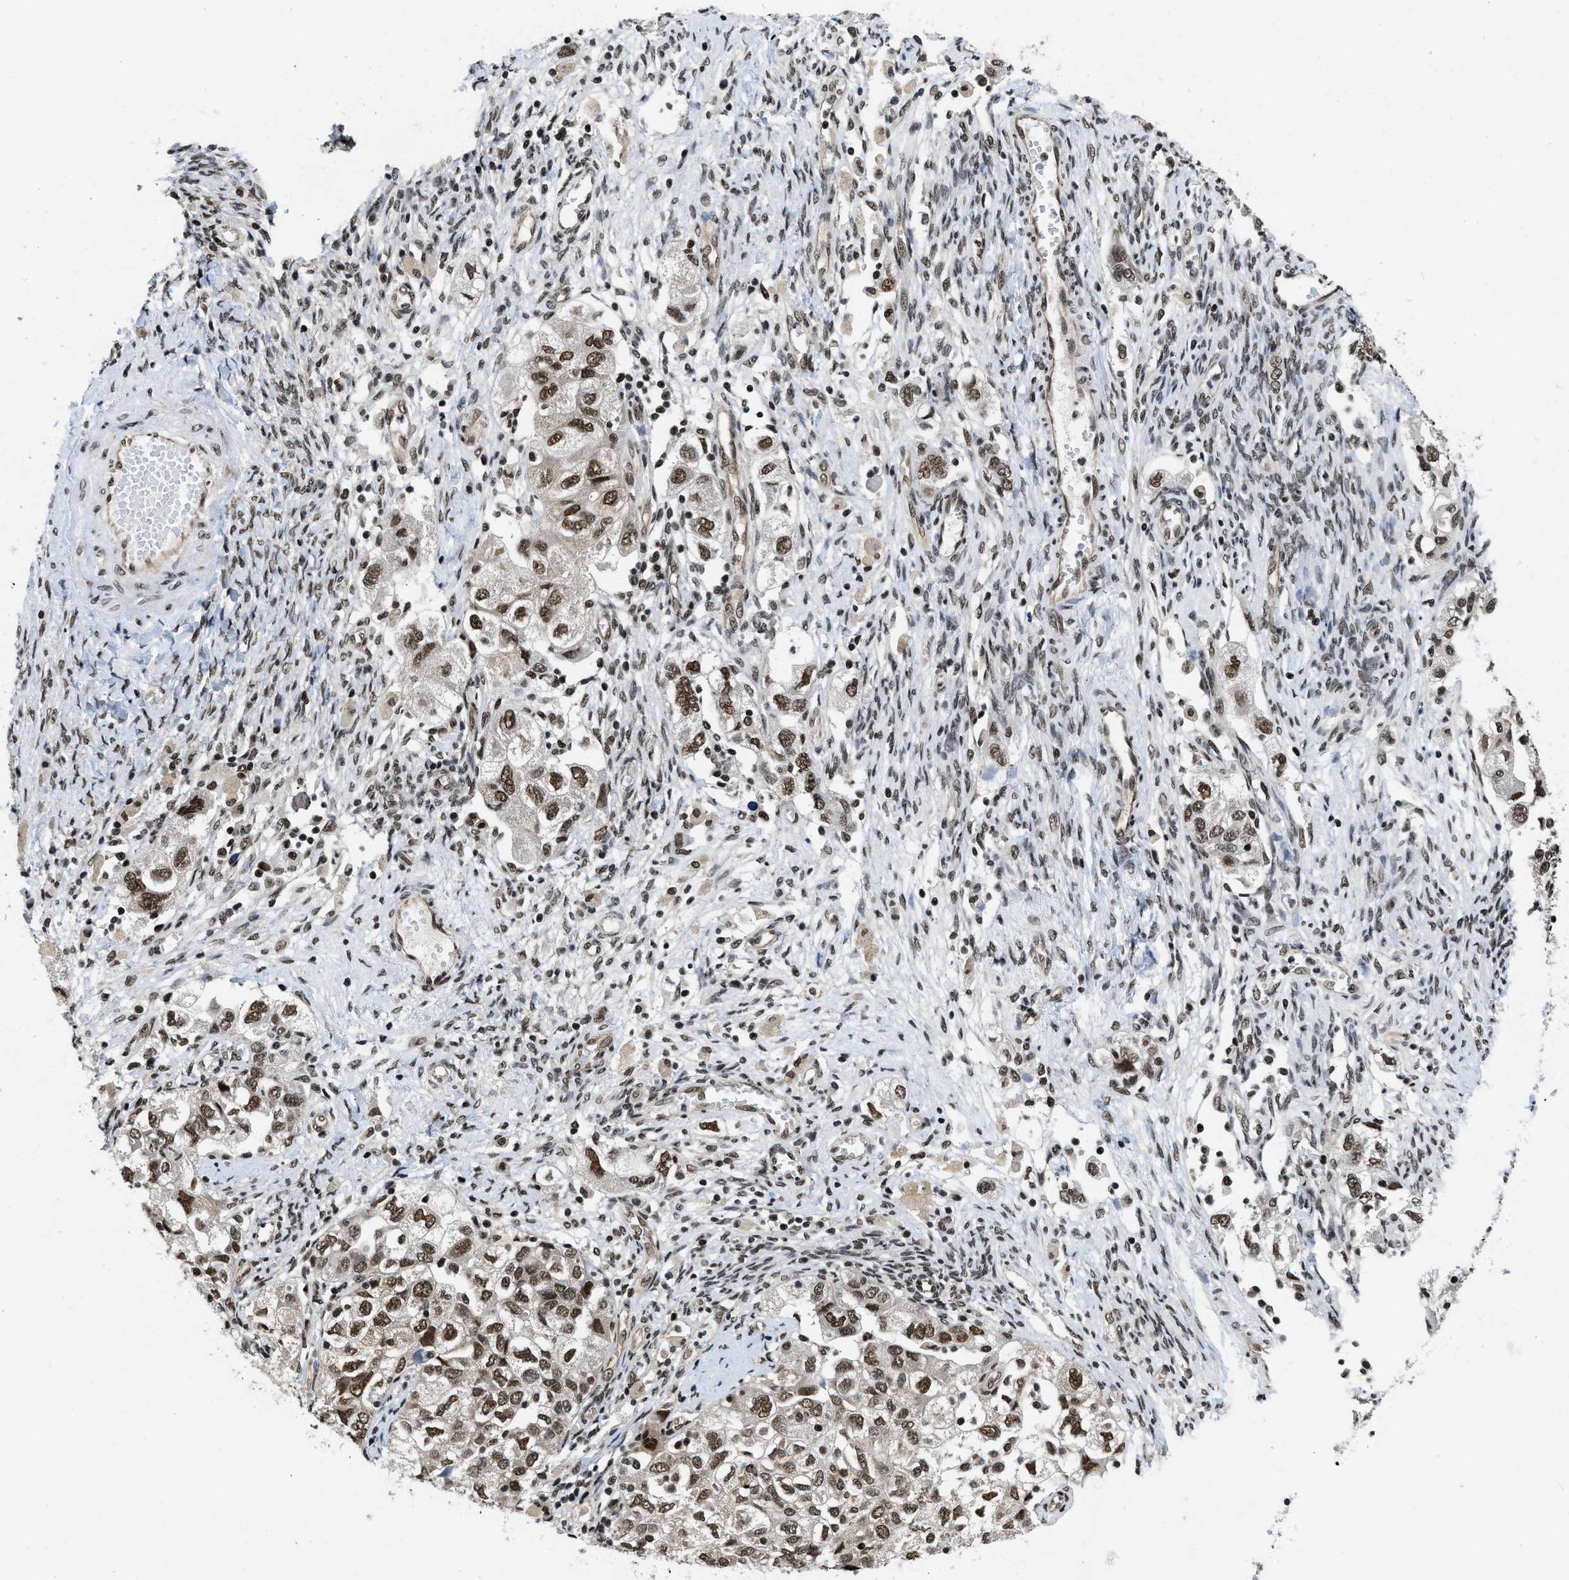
{"staining": {"intensity": "strong", "quantity": ">75%", "location": "nuclear"}, "tissue": "ovarian cancer", "cell_type": "Tumor cells", "image_type": "cancer", "snomed": [{"axis": "morphology", "description": "Carcinoma, NOS"}, {"axis": "morphology", "description": "Cystadenocarcinoma, serous, NOS"}, {"axis": "topography", "description": "Ovary"}], "caption": "Human carcinoma (ovarian) stained with a brown dye reveals strong nuclear positive expression in approximately >75% of tumor cells.", "gene": "SAFB", "patient": {"sex": "female", "age": 69}}